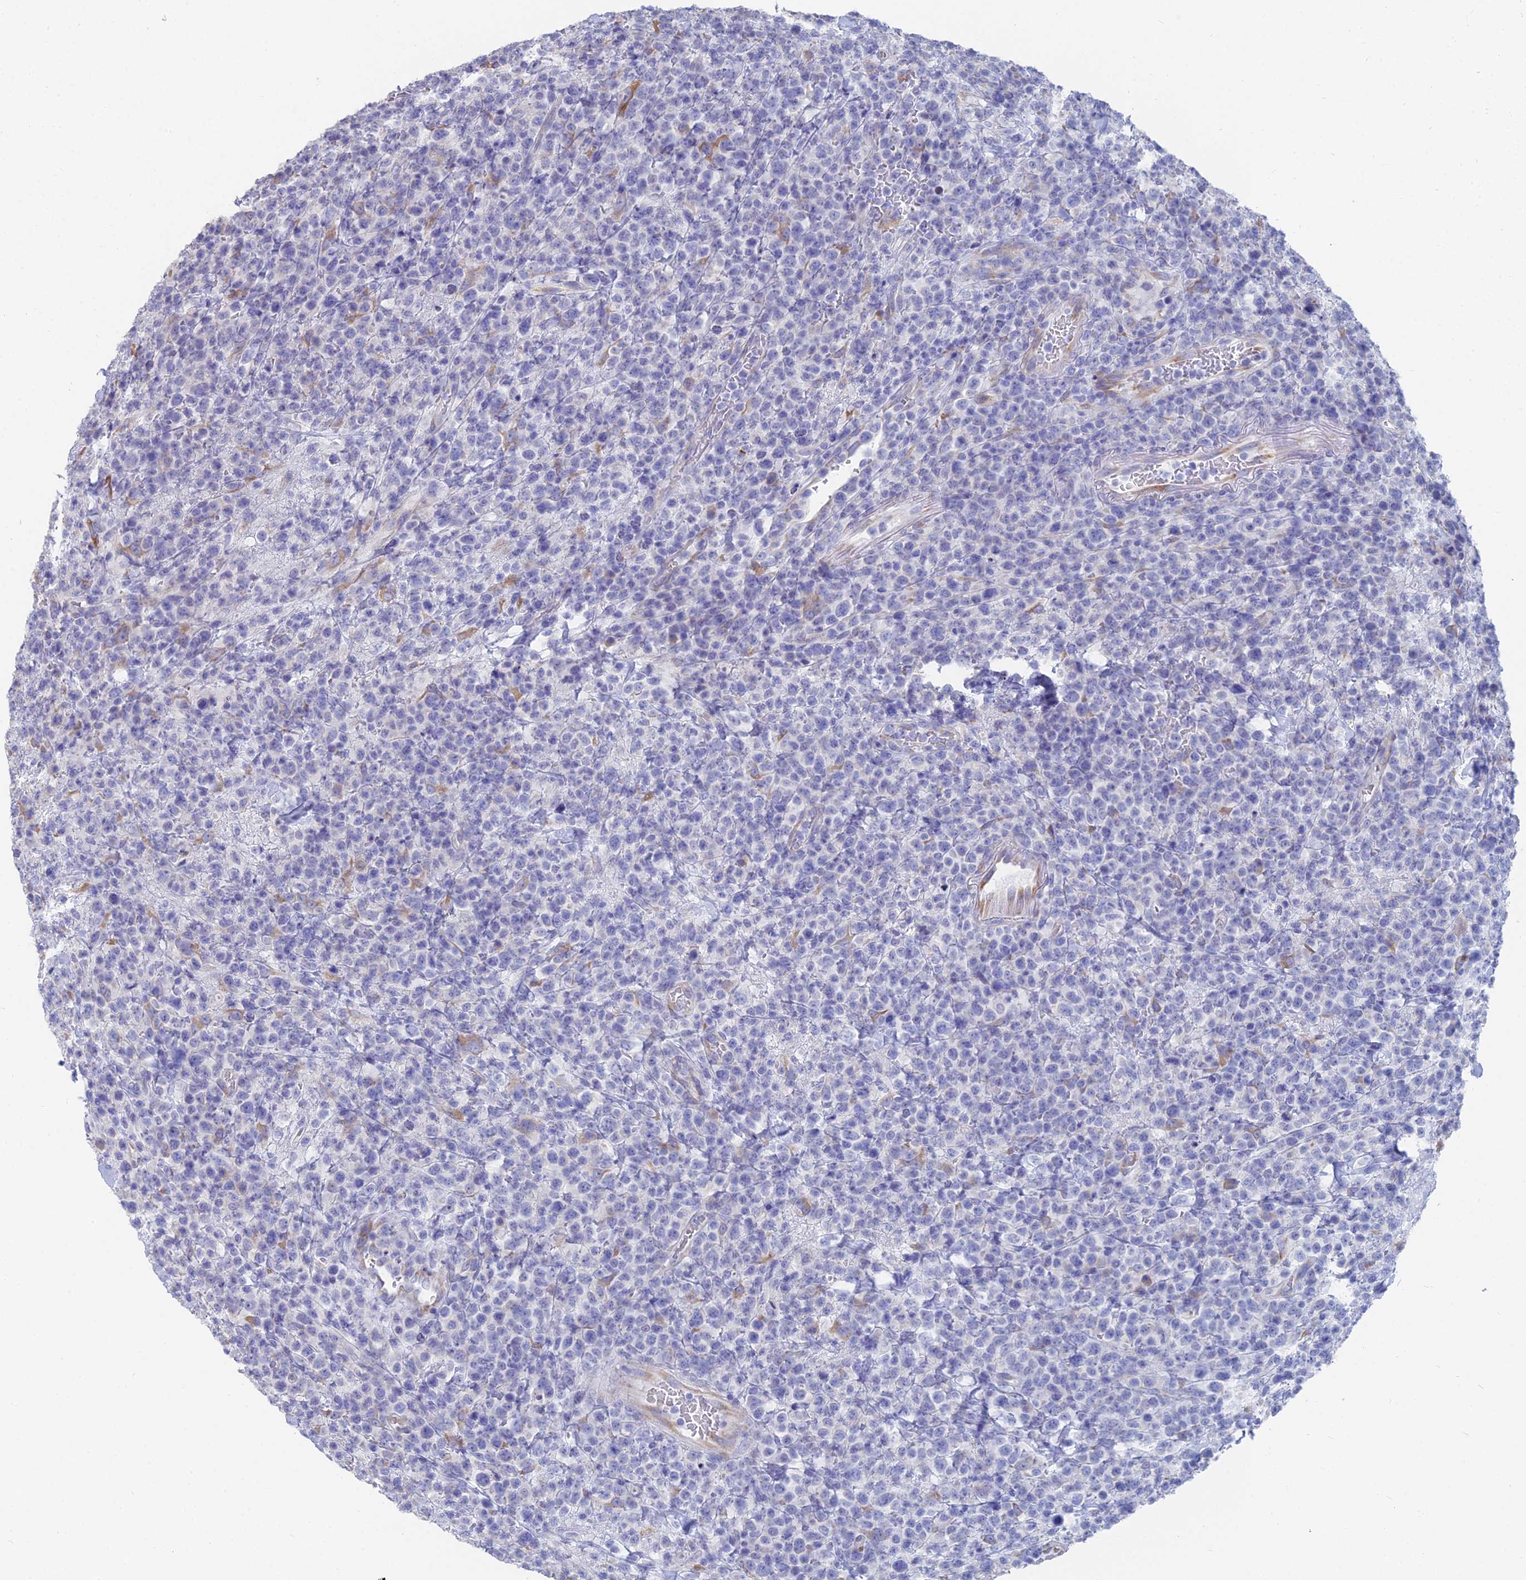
{"staining": {"intensity": "negative", "quantity": "none", "location": "none"}, "tissue": "lymphoma", "cell_type": "Tumor cells", "image_type": "cancer", "snomed": [{"axis": "morphology", "description": "Malignant lymphoma, non-Hodgkin's type, High grade"}, {"axis": "topography", "description": "Colon"}], "caption": "Immunohistochemical staining of human lymphoma reveals no significant expression in tumor cells.", "gene": "TNNT3", "patient": {"sex": "female", "age": 53}}